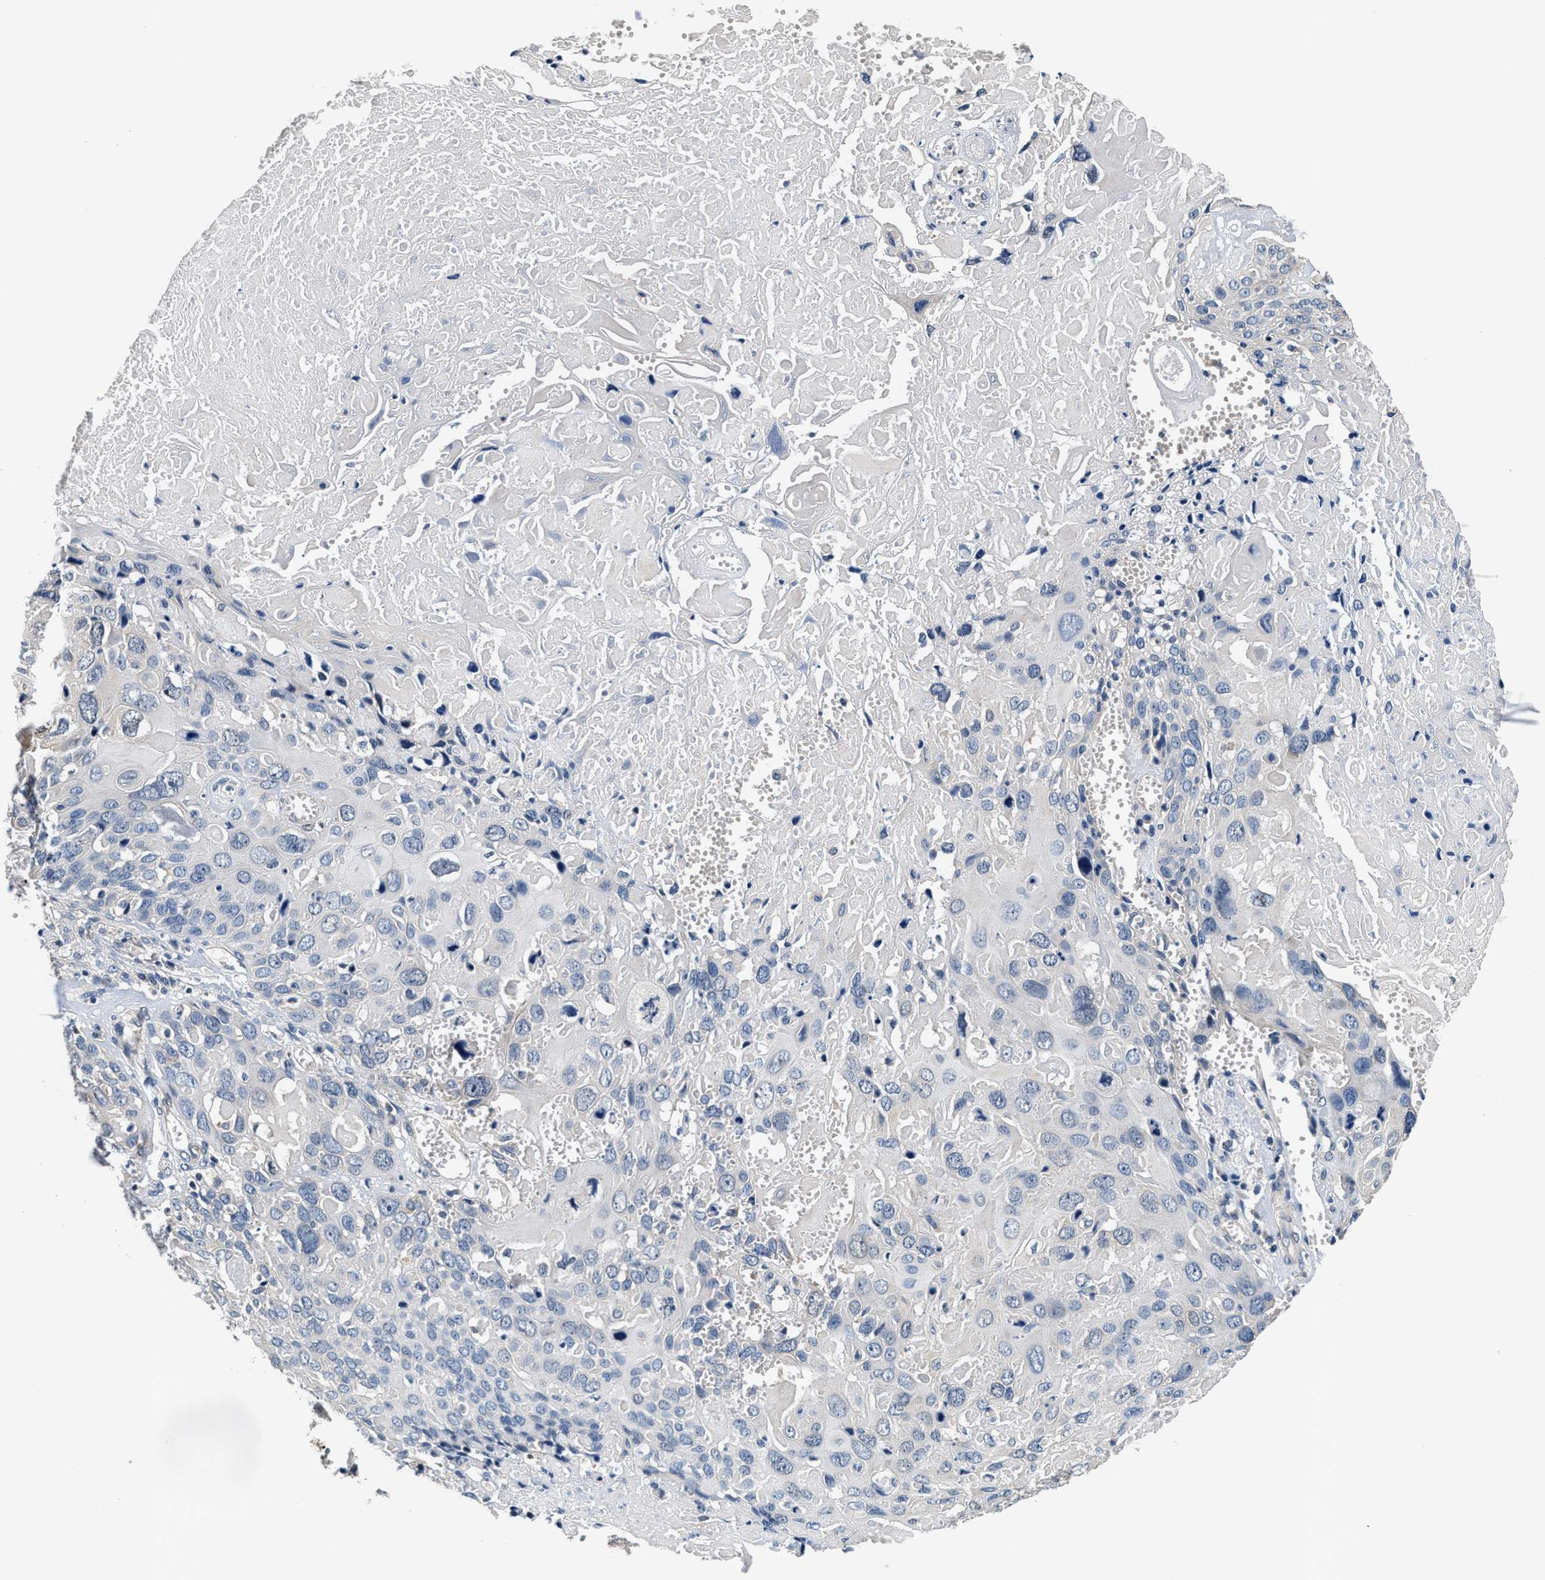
{"staining": {"intensity": "negative", "quantity": "none", "location": "none"}, "tissue": "cervical cancer", "cell_type": "Tumor cells", "image_type": "cancer", "snomed": [{"axis": "morphology", "description": "Squamous cell carcinoma, NOS"}, {"axis": "topography", "description": "Cervix"}], "caption": "An IHC histopathology image of cervical cancer (squamous cell carcinoma) is shown. There is no staining in tumor cells of cervical cancer (squamous cell carcinoma).", "gene": "ANKIB1", "patient": {"sex": "female", "age": 74}}